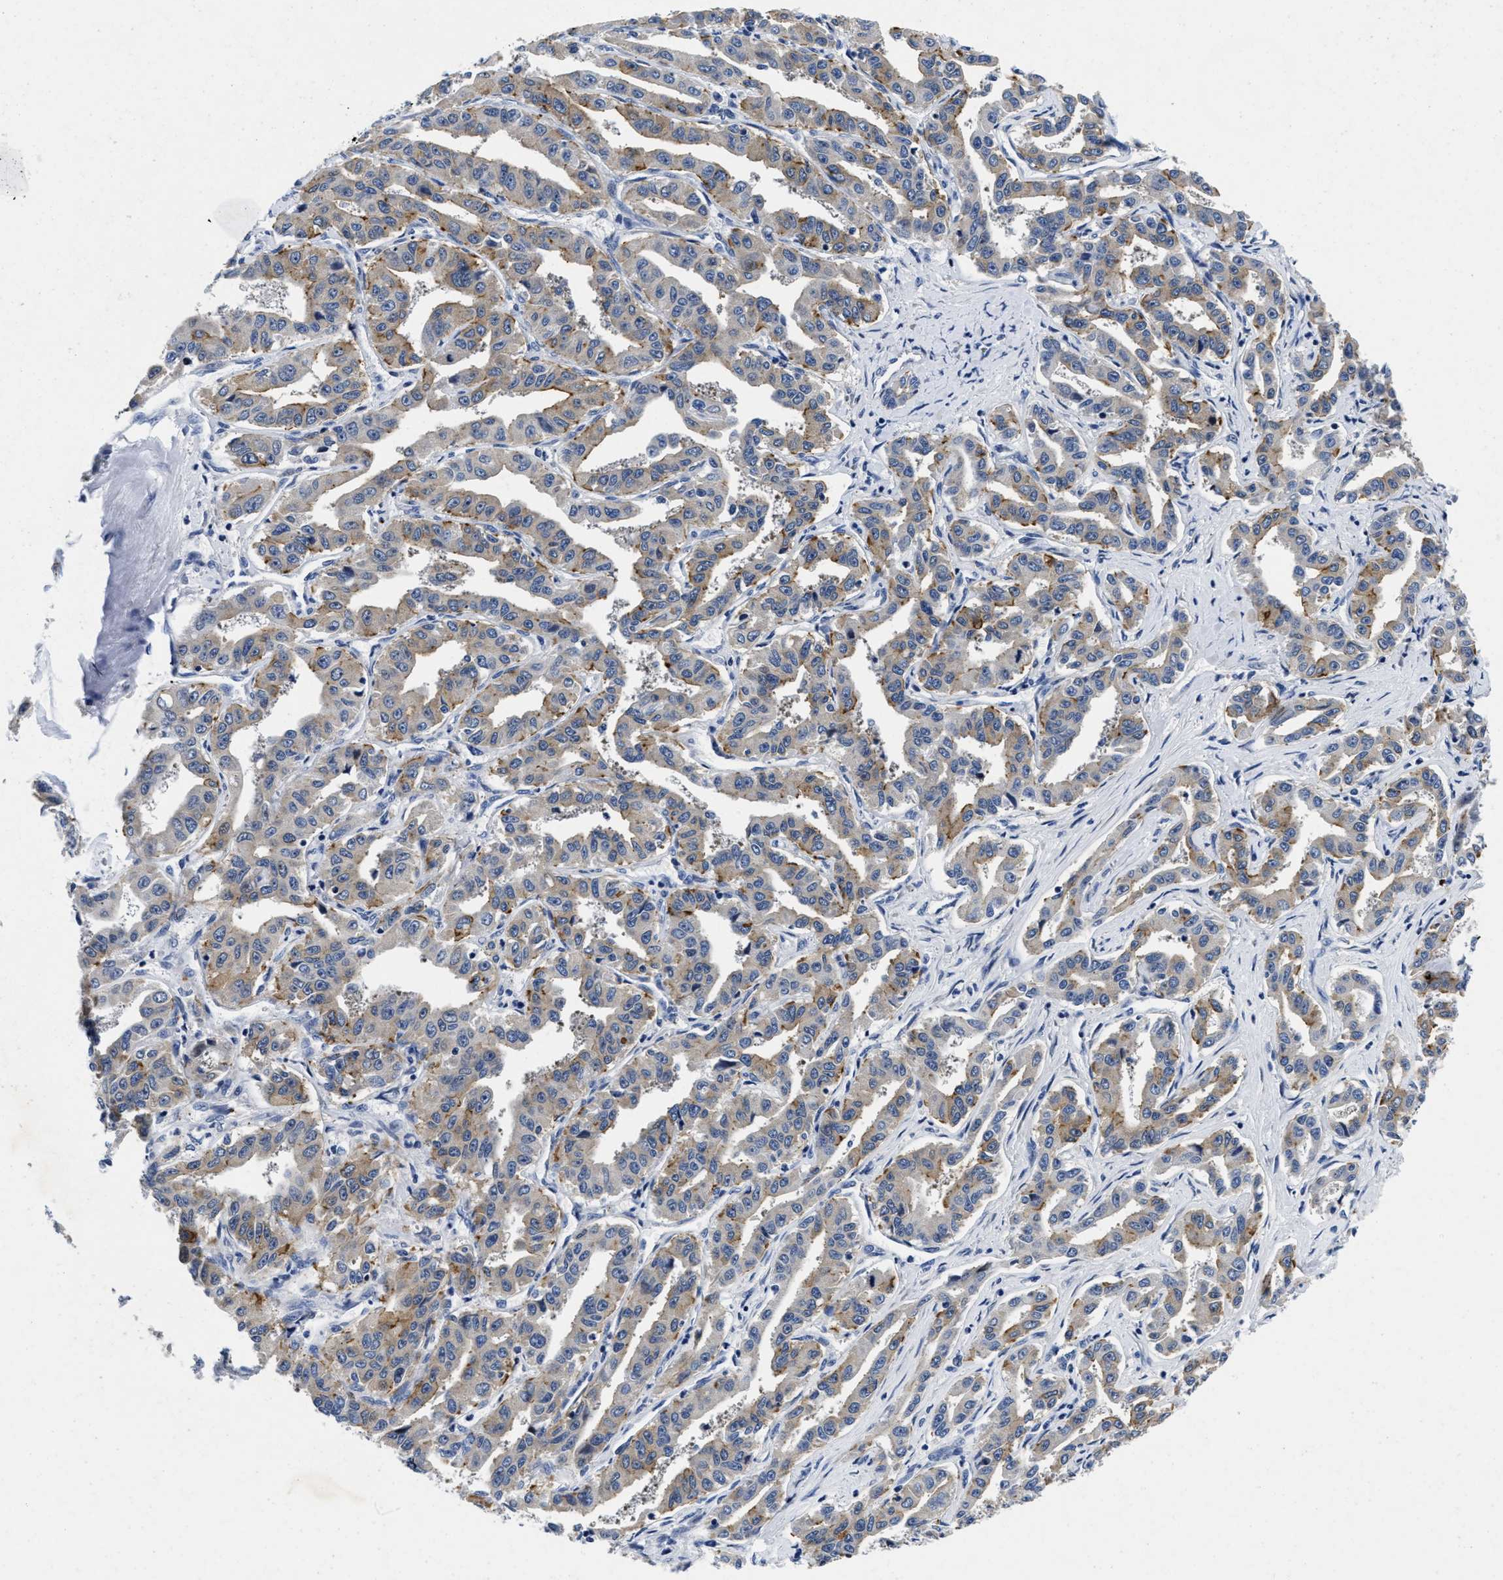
{"staining": {"intensity": "weak", "quantity": "25%-75%", "location": "cytoplasmic/membranous"}, "tissue": "liver cancer", "cell_type": "Tumor cells", "image_type": "cancer", "snomed": [{"axis": "morphology", "description": "Cholangiocarcinoma"}, {"axis": "topography", "description": "Liver"}], "caption": "A high-resolution photomicrograph shows IHC staining of cholangiocarcinoma (liver), which displays weak cytoplasmic/membranous positivity in about 25%-75% of tumor cells.", "gene": "LAD1", "patient": {"sex": "male", "age": 59}}